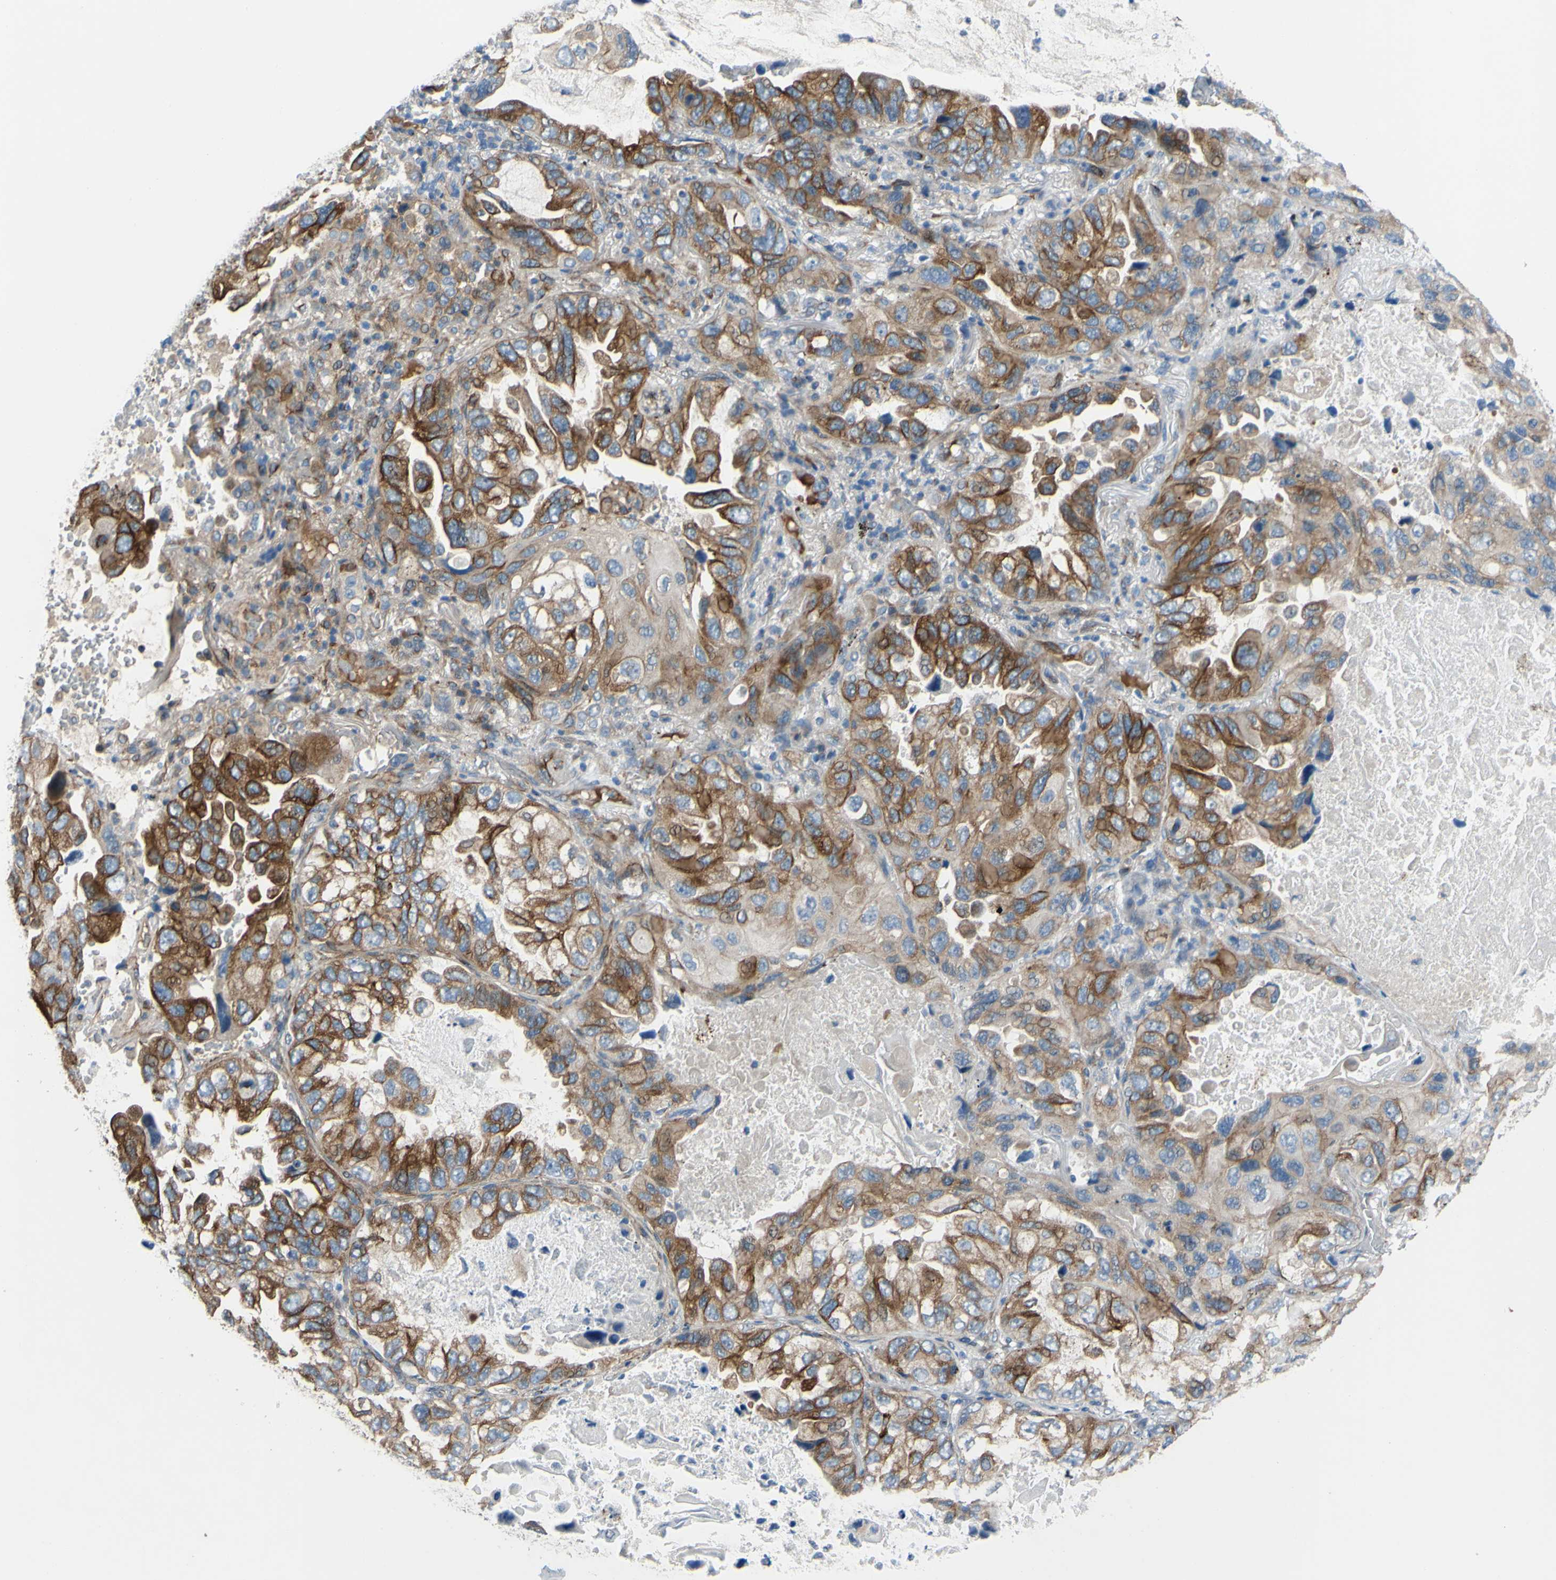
{"staining": {"intensity": "moderate", "quantity": ">75%", "location": "cytoplasmic/membranous"}, "tissue": "lung cancer", "cell_type": "Tumor cells", "image_type": "cancer", "snomed": [{"axis": "morphology", "description": "Squamous cell carcinoma, NOS"}, {"axis": "topography", "description": "Lung"}], "caption": "About >75% of tumor cells in human lung squamous cell carcinoma display moderate cytoplasmic/membranous protein positivity as visualized by brown immunohistochemical staining.", "gene": "ARHGAP1", "patient": {"sex": "female", "age": 73}}